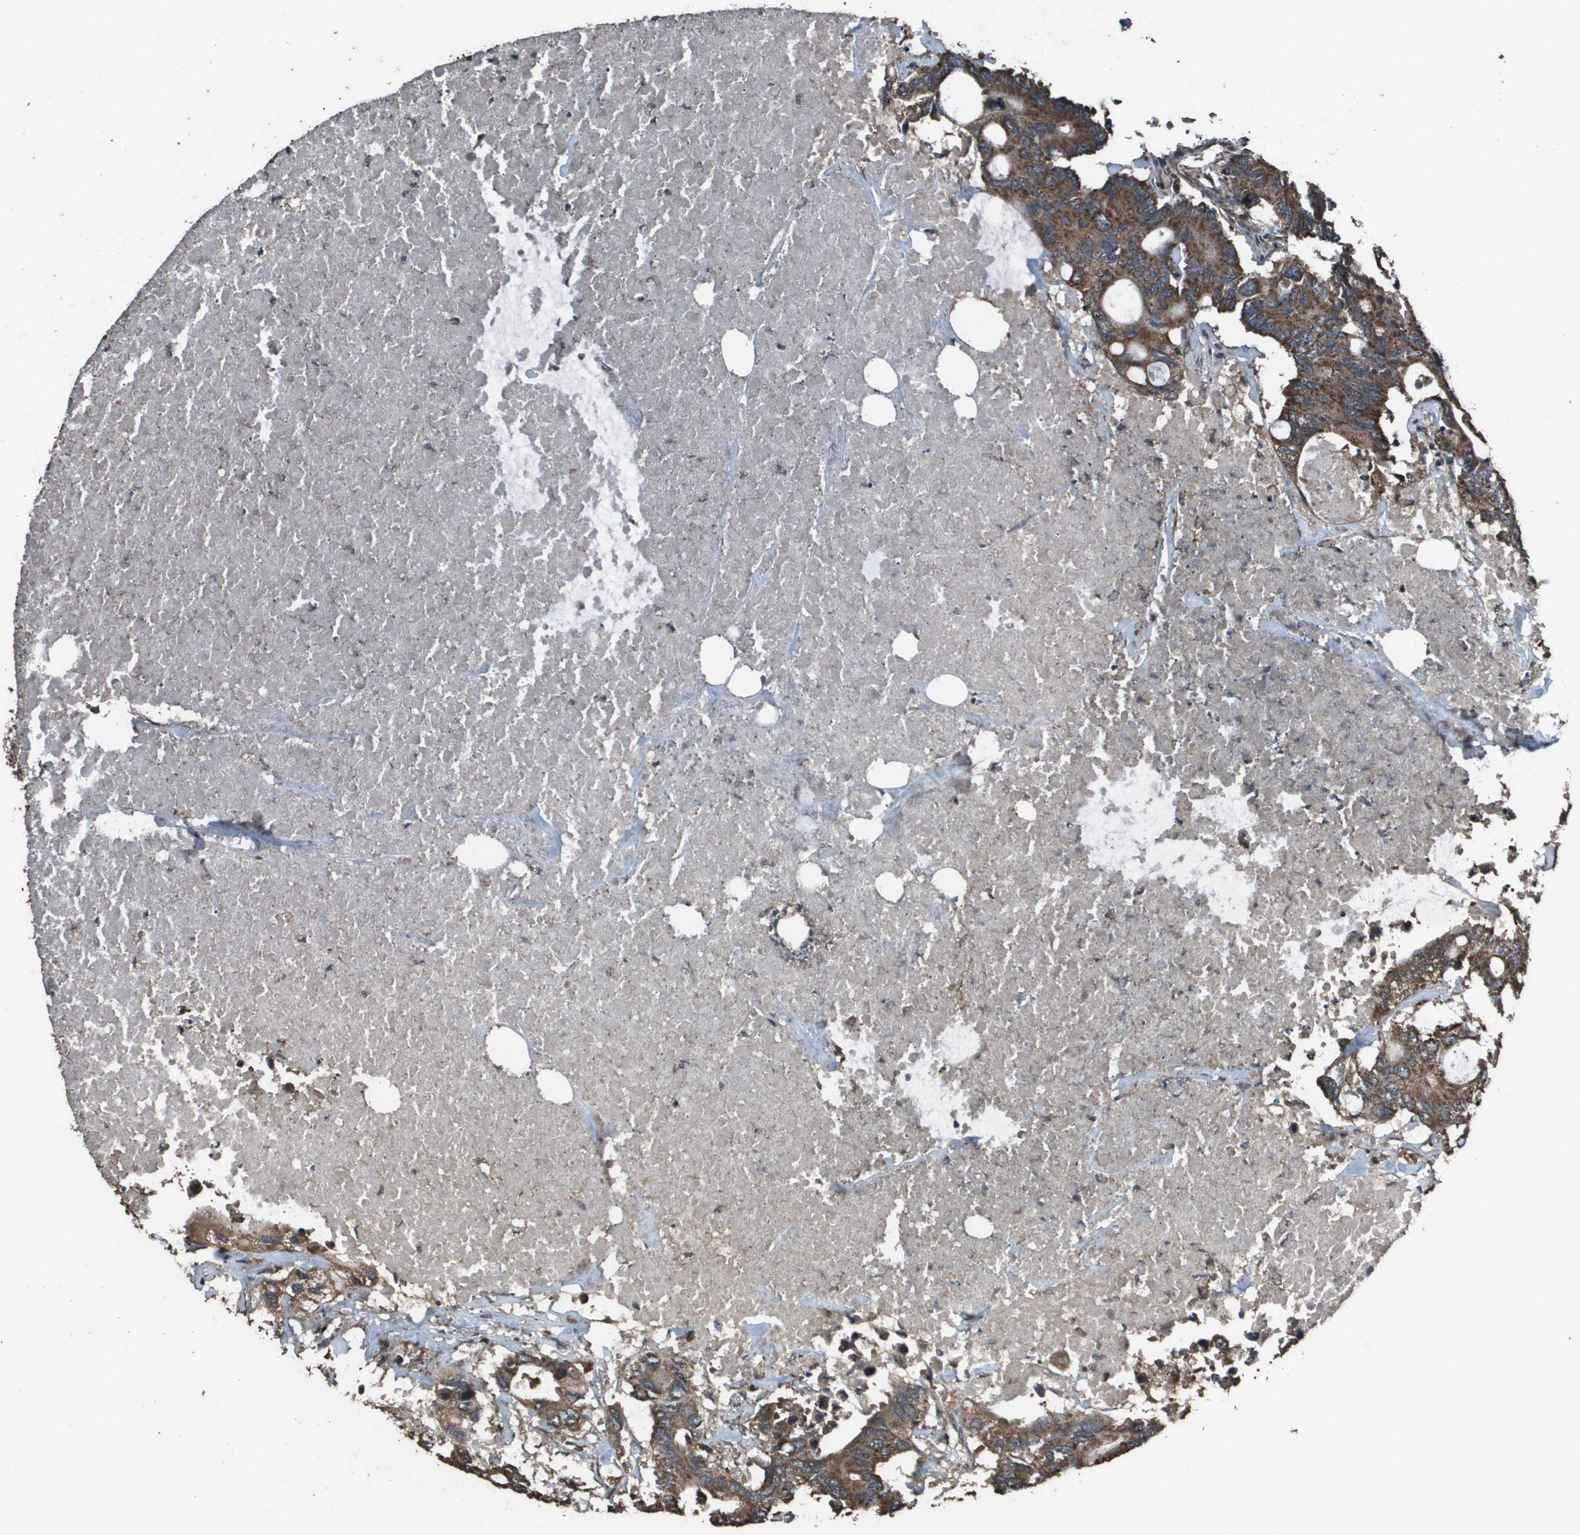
{"staining": {"intensity": "strong", "quantity": ">75%", "location": "cytoplasmic/membranous"}, "tissue": "colorectal cancer", "cell_type": "Tumor cells", "image_type": "cancer", "snomed": [{"axis": "morphology", "description": "Adenocarcinoma, NOS"}, {"axis": "topography", "description": "Colon"}], "caption": "Immunohistochemical staining of human colorectal adenocarcinoma reveals high levels of strong cytoplasmic/membranous protein staining in approximately >75% of tumor cells.", "gene": "FIG4", "patient": {"sex": "male", "age": 71}}